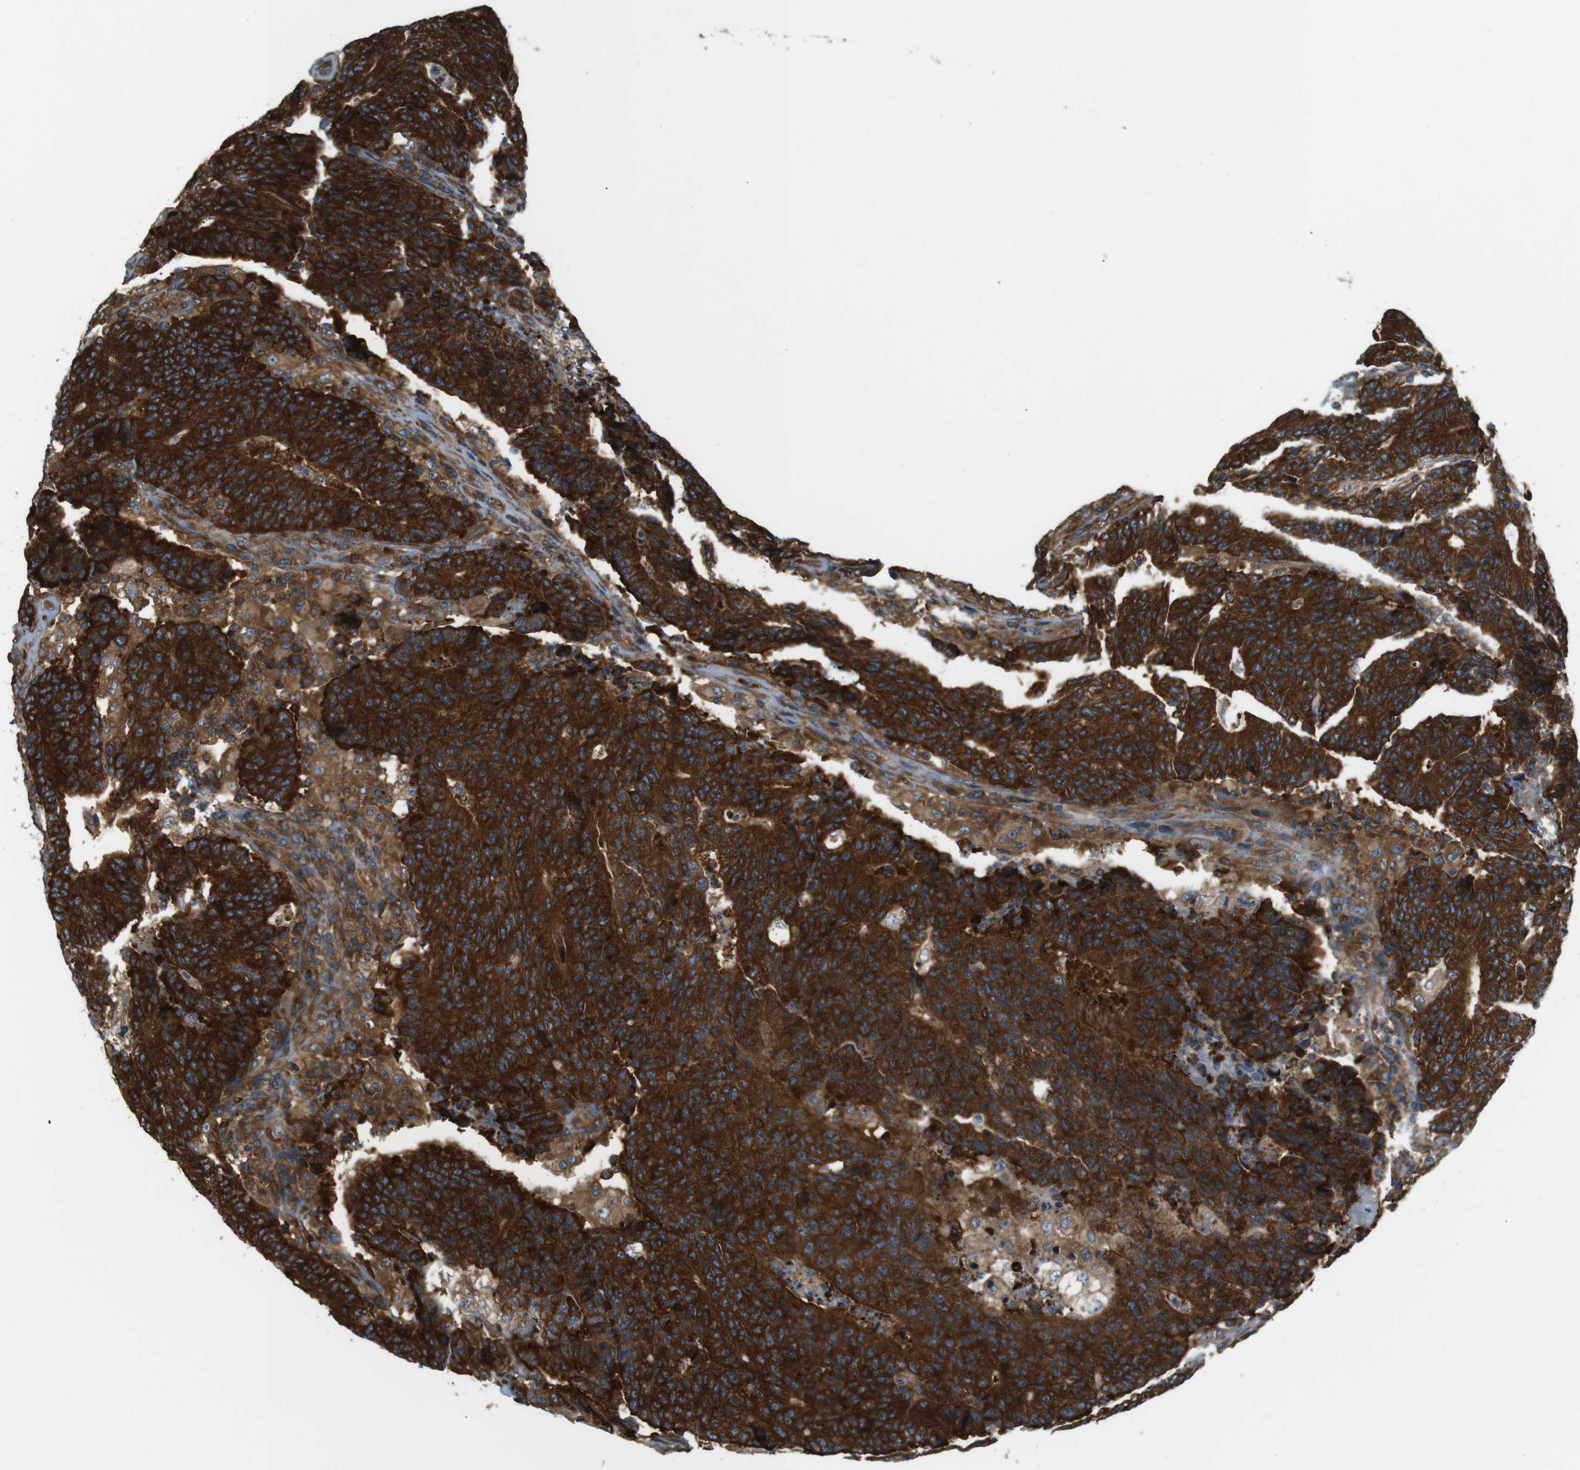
{"staining": {"intensity": "strong", "quantity": ">75%", "location": "cytoplasmic/membranous"}, "tissue": "colorectal cancer", "cell_type": "Tumor cells", "image_type": "cancer", "snomed": [{"axis": "morphology", "description": "Normal tissue, NOS"}, {"axis": "morphology", "description": "Adenocarcinoma, NOS"}, {"axis": "topography", "description": "Colon"}], "caption": "High-power microscopy captured an immunohistochemistry (IHC) histopathology image of colorectal cancer, revealing strong cytoplasmic/membranous expression in about >75% of tumor cells. (brown staining indicates protein expression, while blue staining denotes nuclei).", "gene": "TSC1", "patient": {"sex": "female", "age": 75}}